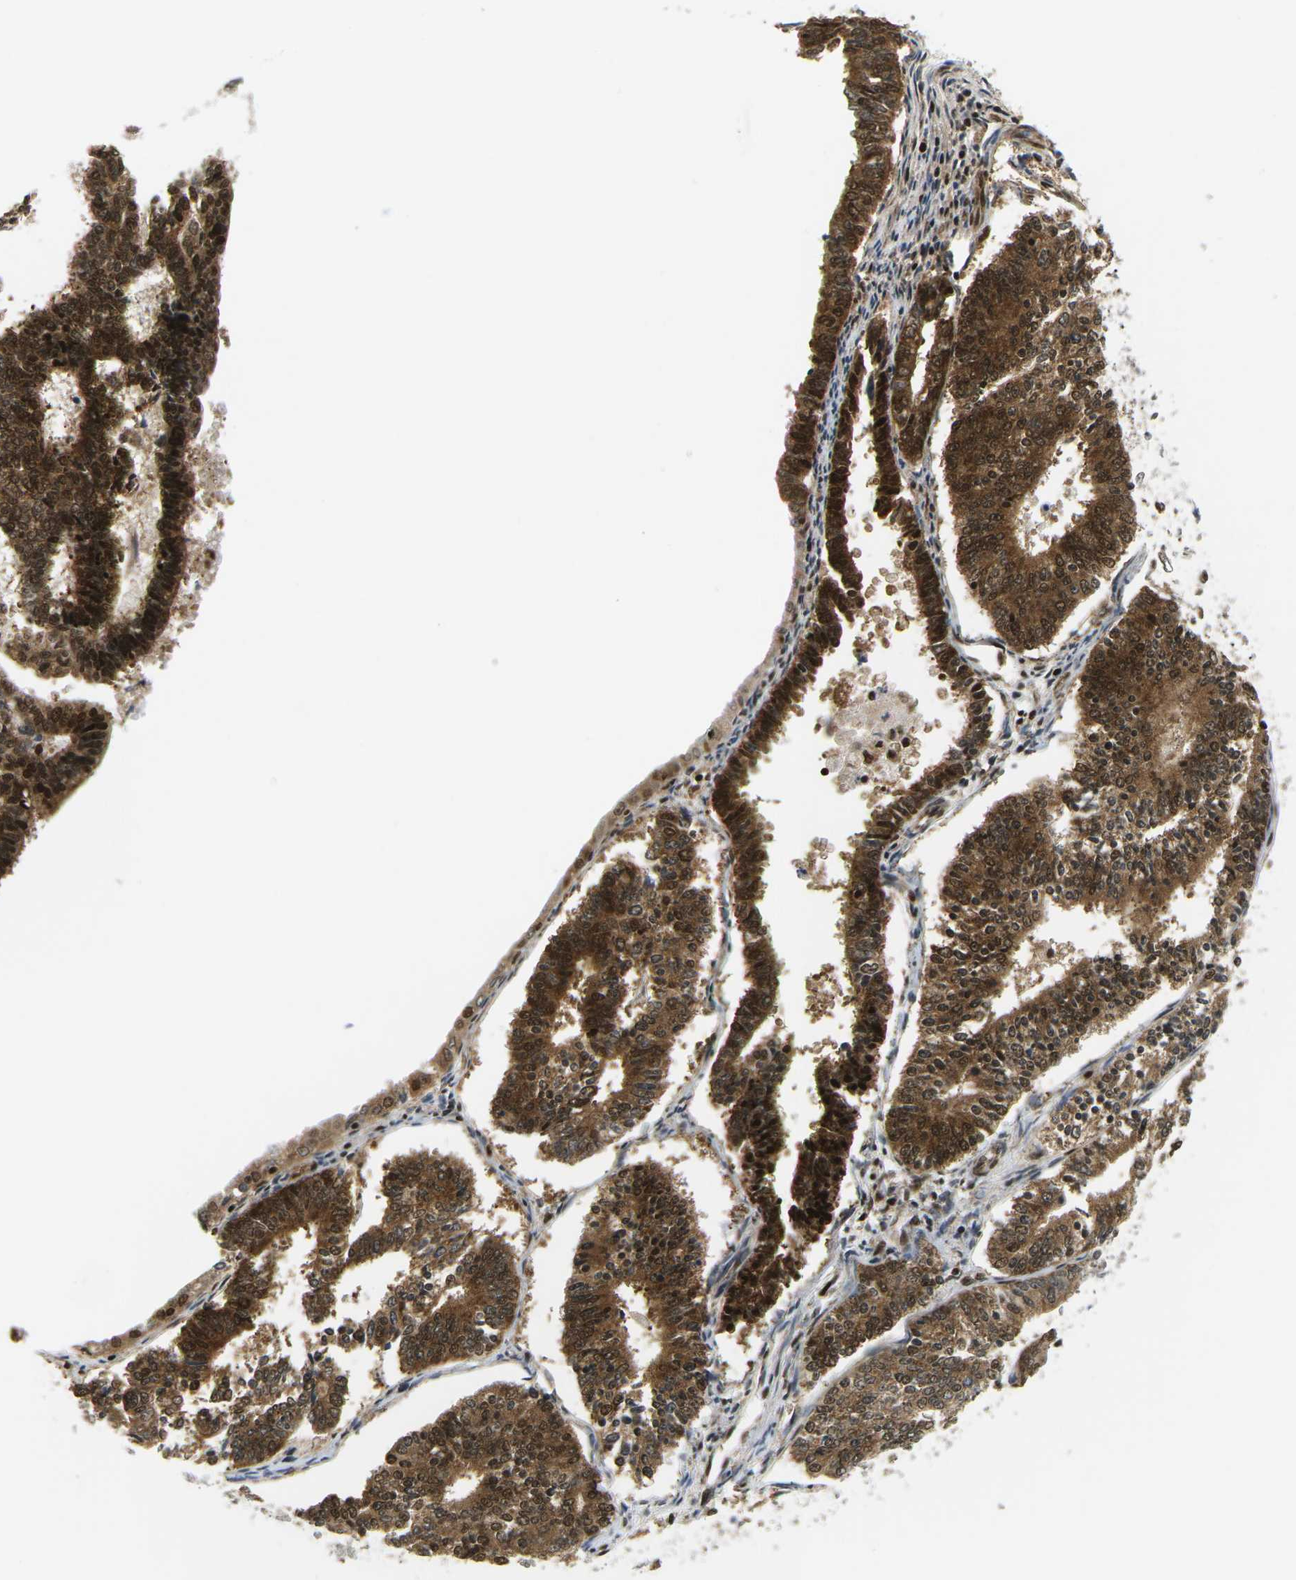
{"staining": {"intensity": "strong", "quantity": ">75%", "location": "cytoplasmic/membranous,nuclear"}, "tissue": "endometrial cancer", "cell_type": "Tumor cells", "image_type": "cancer", "snomed": [{"axis": "morphology", "description": "Adenocarcinoma, NOS"}, {"axis": "topography", "description": "Endometrium"}], "caption": "IHC micrograph of human adenocarcinoma (endometrial) stained for a protein (brown), which shows high levels of strong cytoplasmic/membranous and nuclear positivity in about >75% of tumor cells.", "gene": "CELF1", "patient": {"sex": "female", "age": 70}}